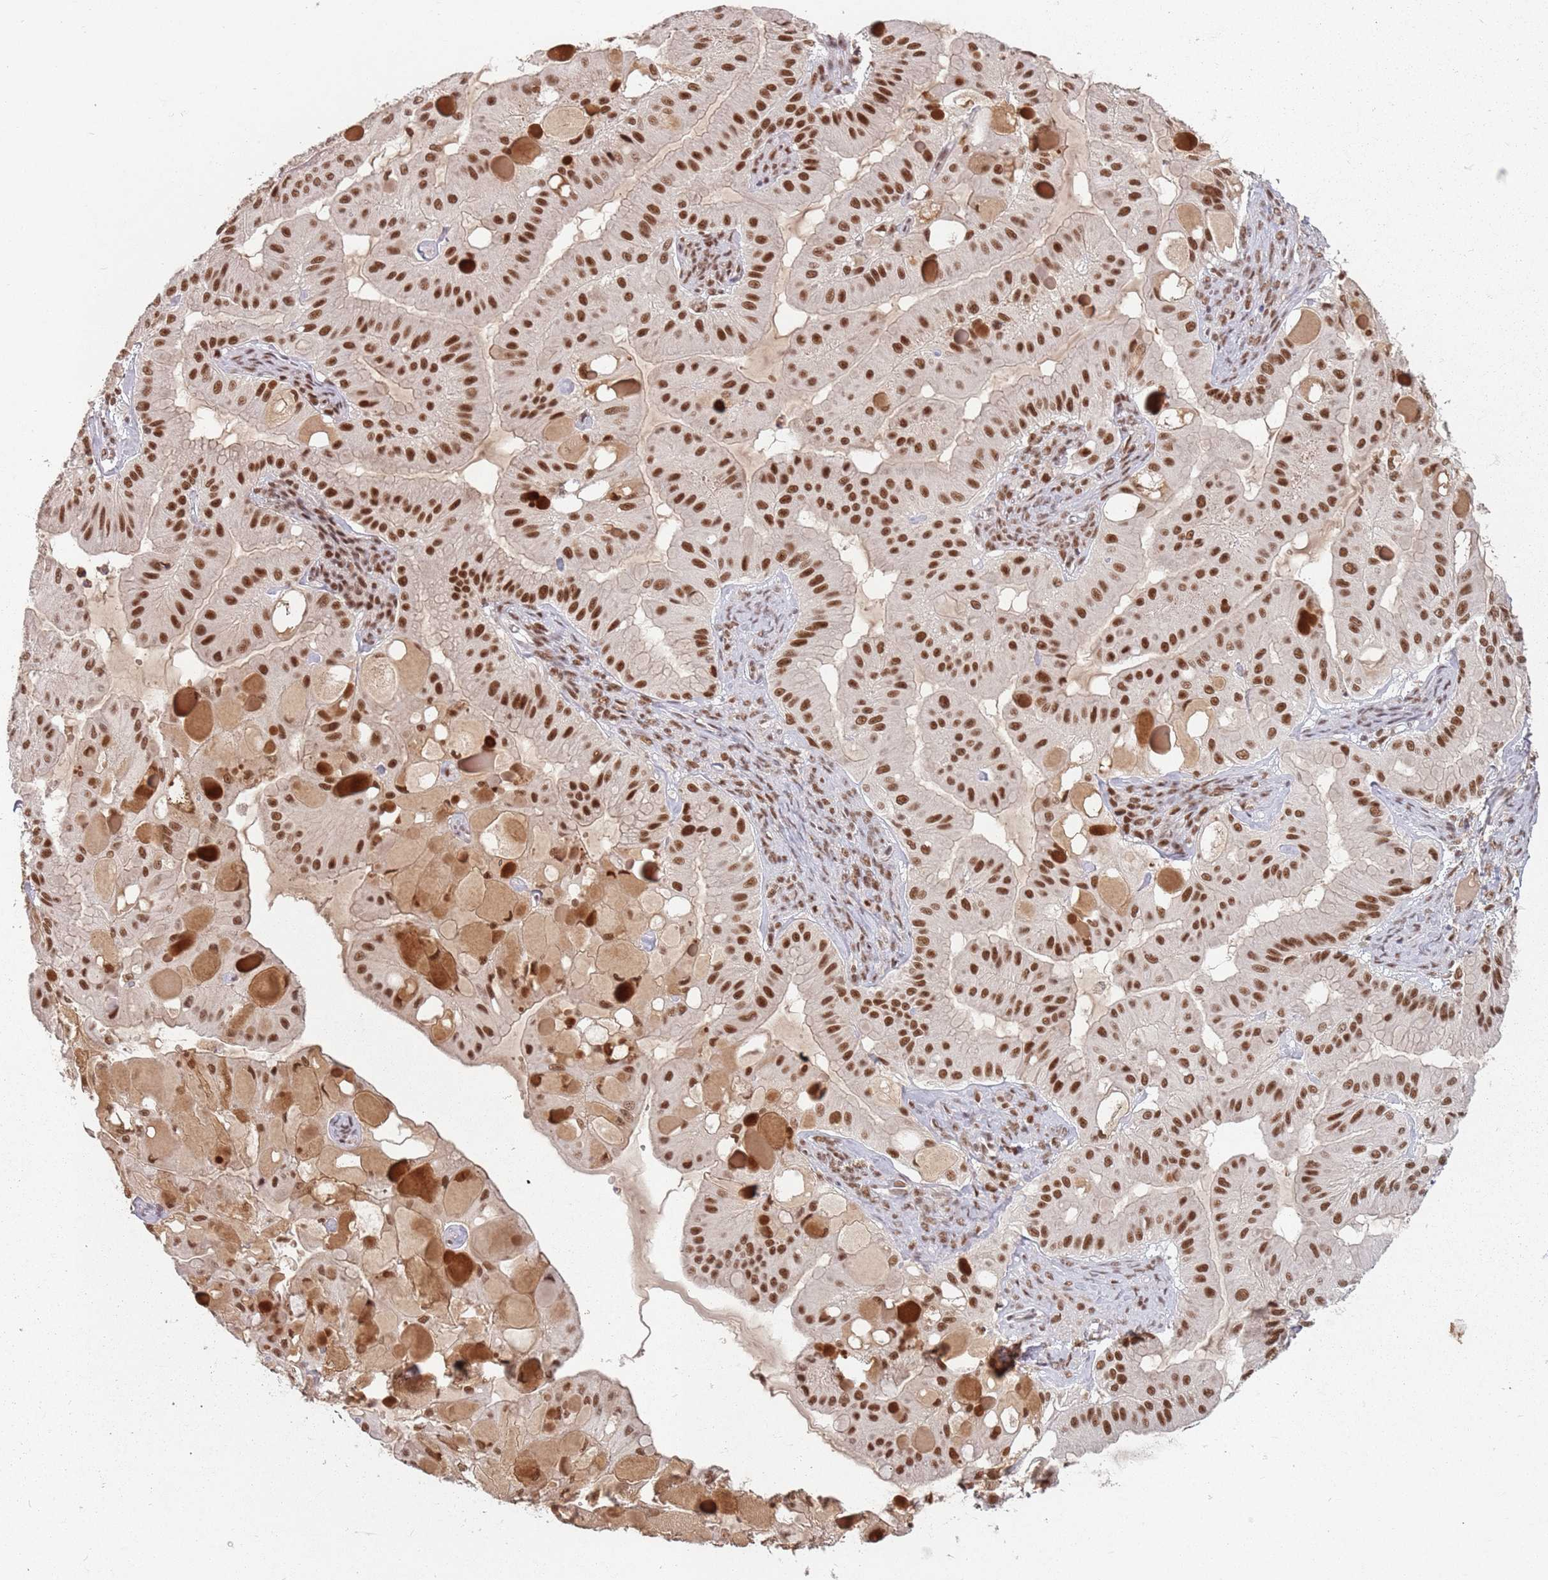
{"staining": {"intensity": "strong", "quantity": ">75%", "location": "nuclear"}, "tissue": "ovarian cancer", "cell_type": "Tumor cells", "image_type": "cancer", "snomed": [{"axis": "morphology", "description": "Cystadenocarcinoma, mucinous, NOS"}, {"axis": "topography", "description": "Ovary"}], "caption": "A micrograph showing strong nuclear positivity in about >75% of tumor cells in ovarian cancer (mucinous cystadenocarcinoma), as visualized by brown immunohistochemical staining.", "gene": "NCBP1", "patient": {"sex": "female", "age": 61}}